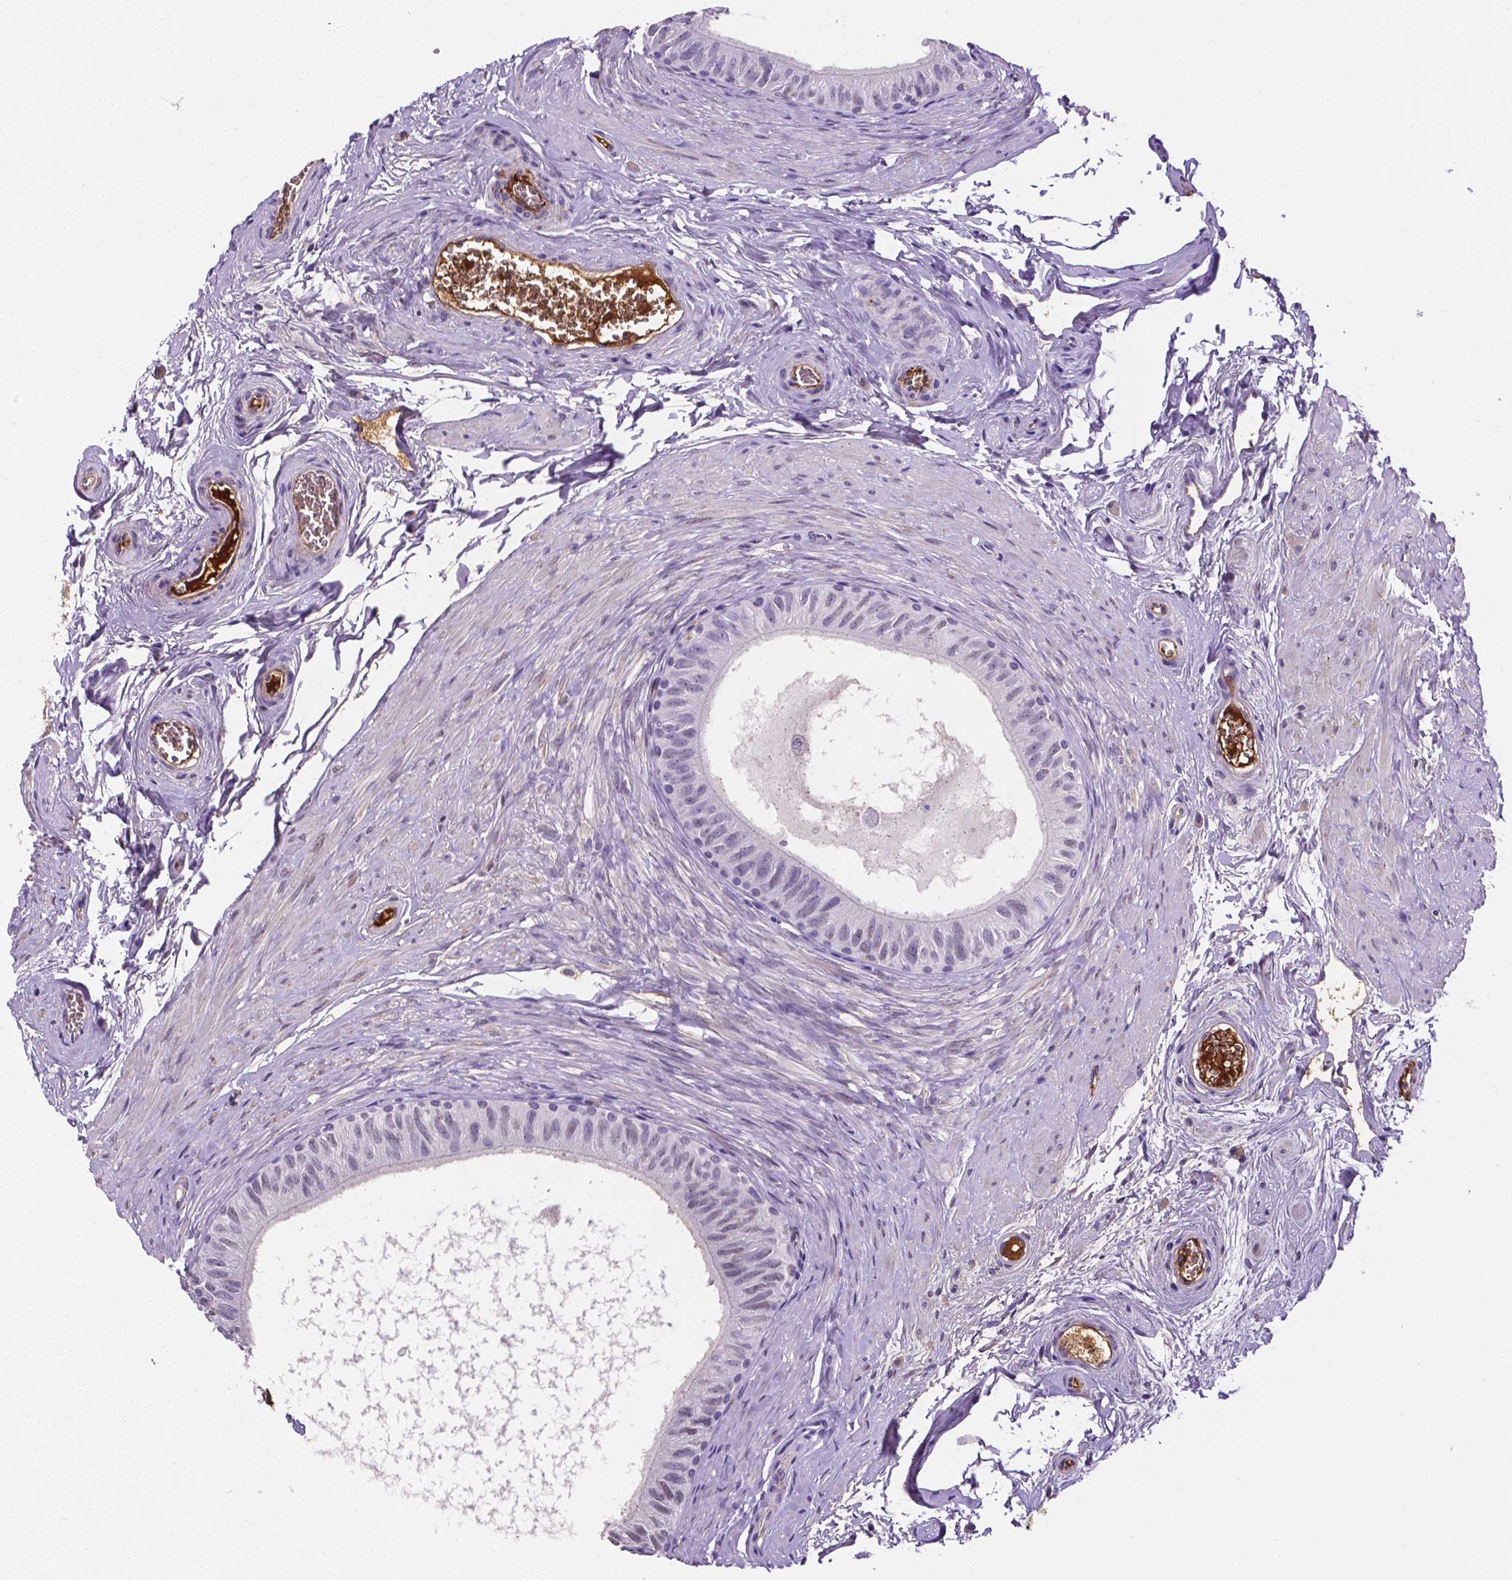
{"staining": {"intensity": "negative", "quantity": "none", "location": "none"}, "tissue": "epididymis", "cell_type": "Glandular cells", "image_type": "normal", "snomed": [{"axis": "morphology", "description": "Normal tissue, NOS"}, {"axis": "topography", "description": "Epididymis"}], "caption": "IHC histopathology image of normal epididymis: epididymis stained with DAB (3,3'-diaminobenzidine) shows no significant protein positivity in glandular cells. Nuclei are stained in blue.", "gene": "APOE", "patient": {"sex": "male", "age": 36}}